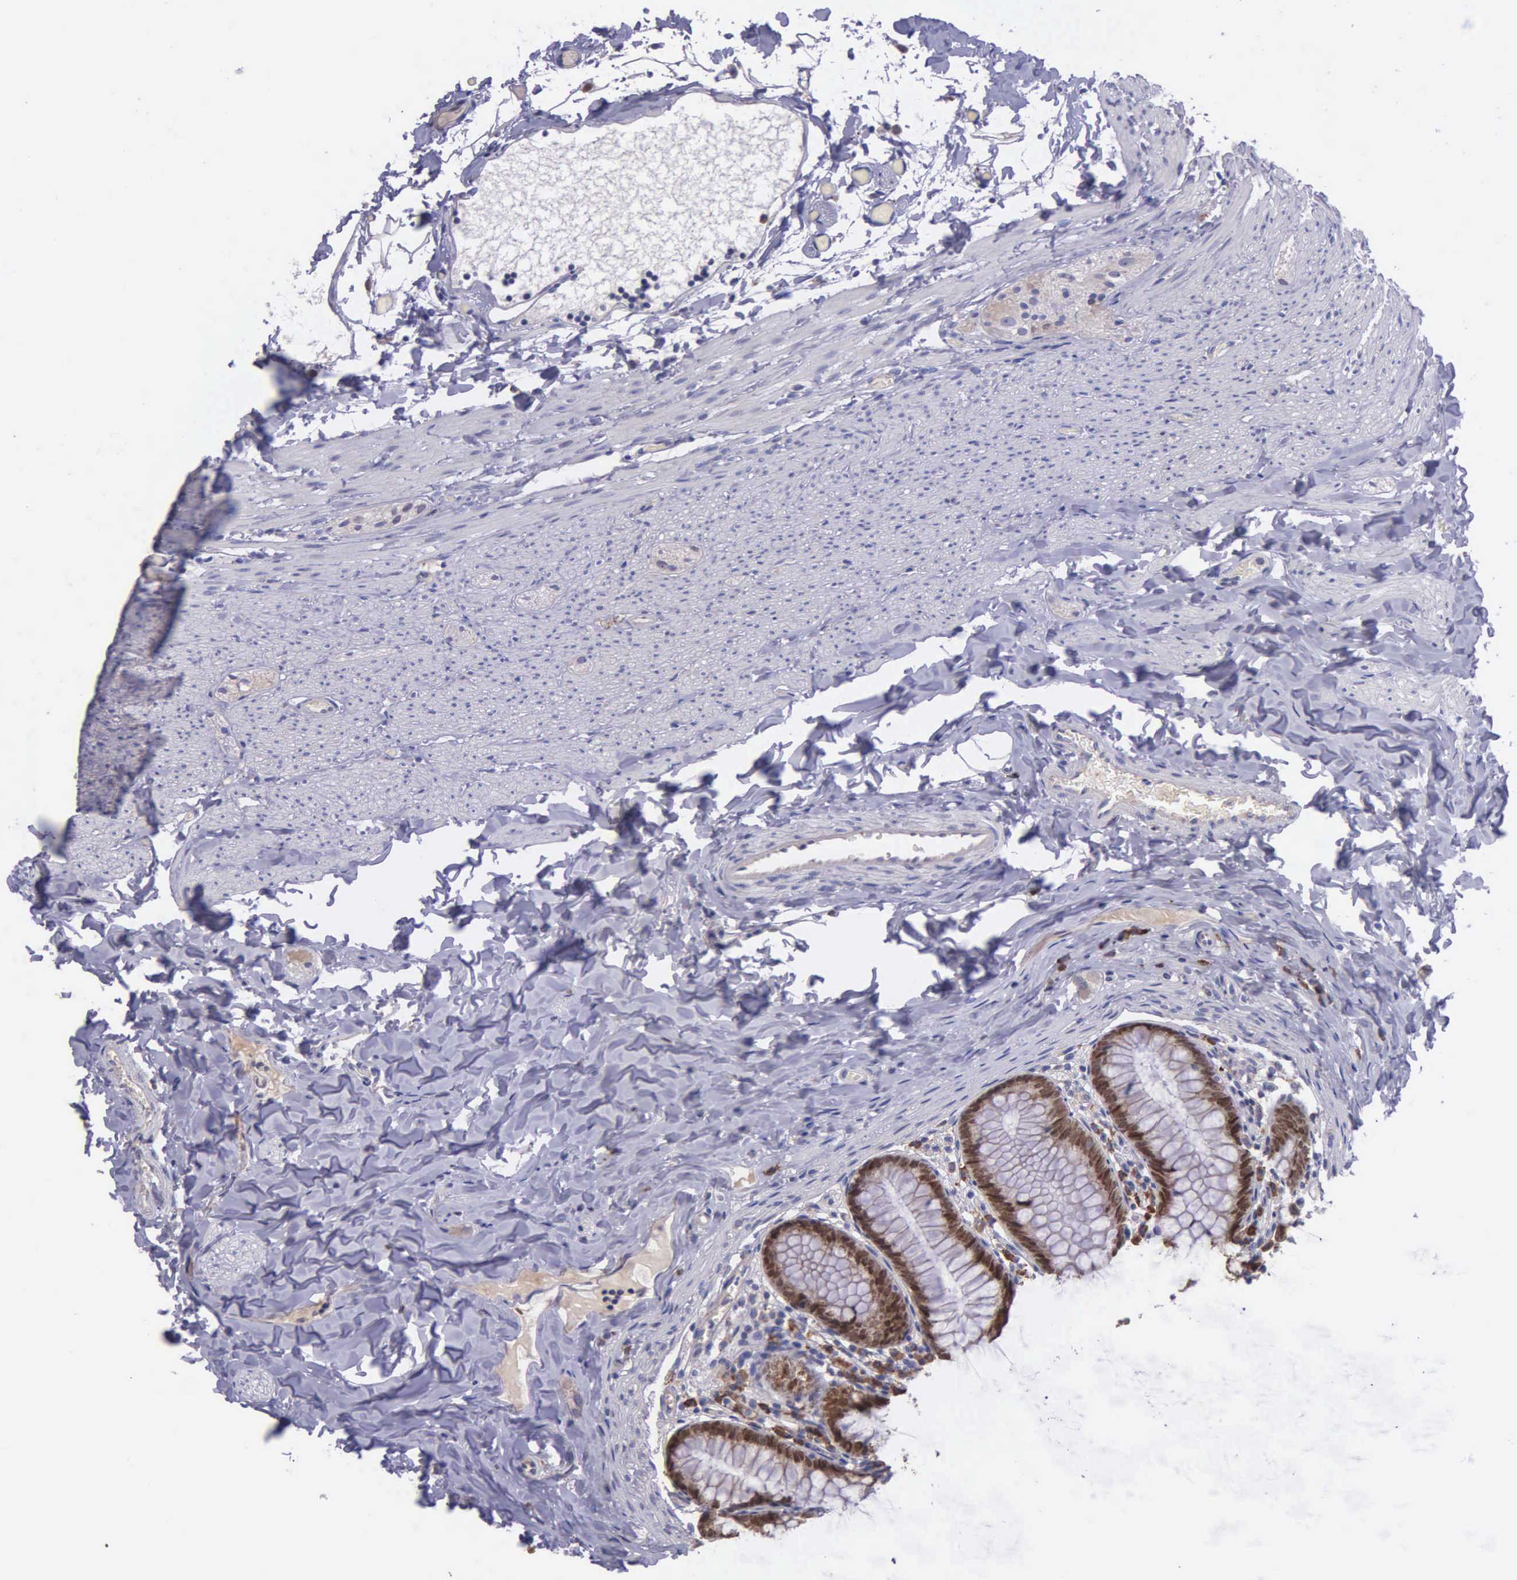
{"staining": {"intensity": "moderate", "quantity": ">75%", "location": "cytoplasmic/membranous,nuclear"}, "tissue": "appendix", "cell_type": "Glandular cells", "image_type": "normal", "snomed": [{"axis": "morphology", "description": "Normal tissue, NOS"}, {"axis": "topography", "description": "Appendix"}], "caption": "High-magnification brightfield microscopy of normal appendix stained with DAB (3,3'-diaminobenzidine) (brown) and counterstained with hematoxylin (blue). glandular cells exhibit moderate cytoplasmic/membranous,nuclear expression is appreciated in approximately>75% of cells.", "gene": "ZC3H12B", "patient": {"sex": "male", "age": 7}}